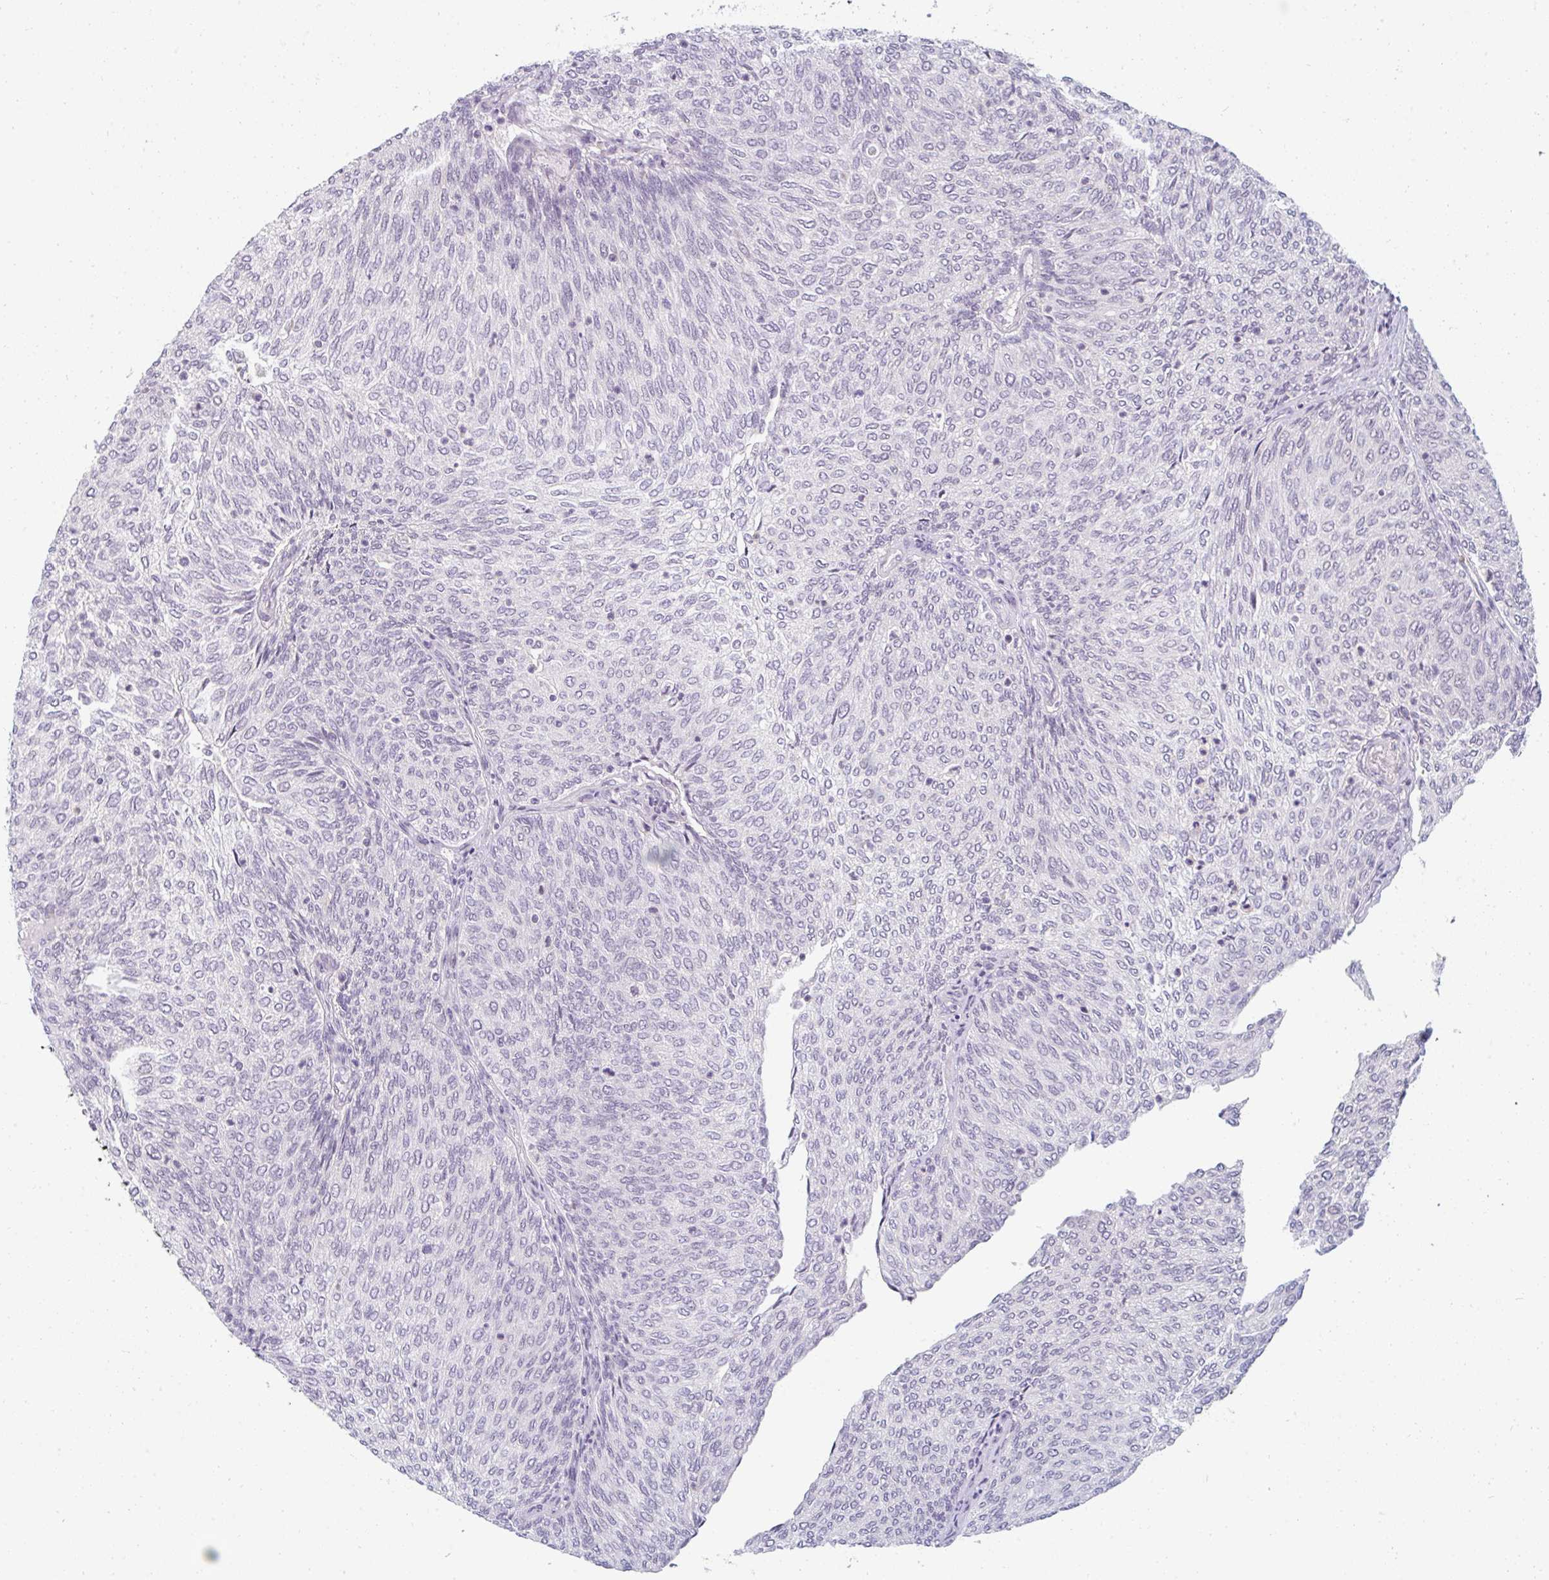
{"staining": {"intensity": "negative", "quantity": "none", "location": "none"}, "tissue": "urothelial cancer", "cell_type": "Tumor cells", "image_type": "cancer", "snomed": [{"axis": "morphology", "description": "Urothelial carcinoma, High grade"}, {"axis": "topography", "description": "Urinary bladder"}], "caption": "High power microscopy photomicrograph of an immunohistochemistry (IHC) histopathology image of urothelial carcinoma (high-grade), revealing no significant expression in tumor cells.", "gene": "PPFIA4", "patient": {"sex": "female", "age": 79}}